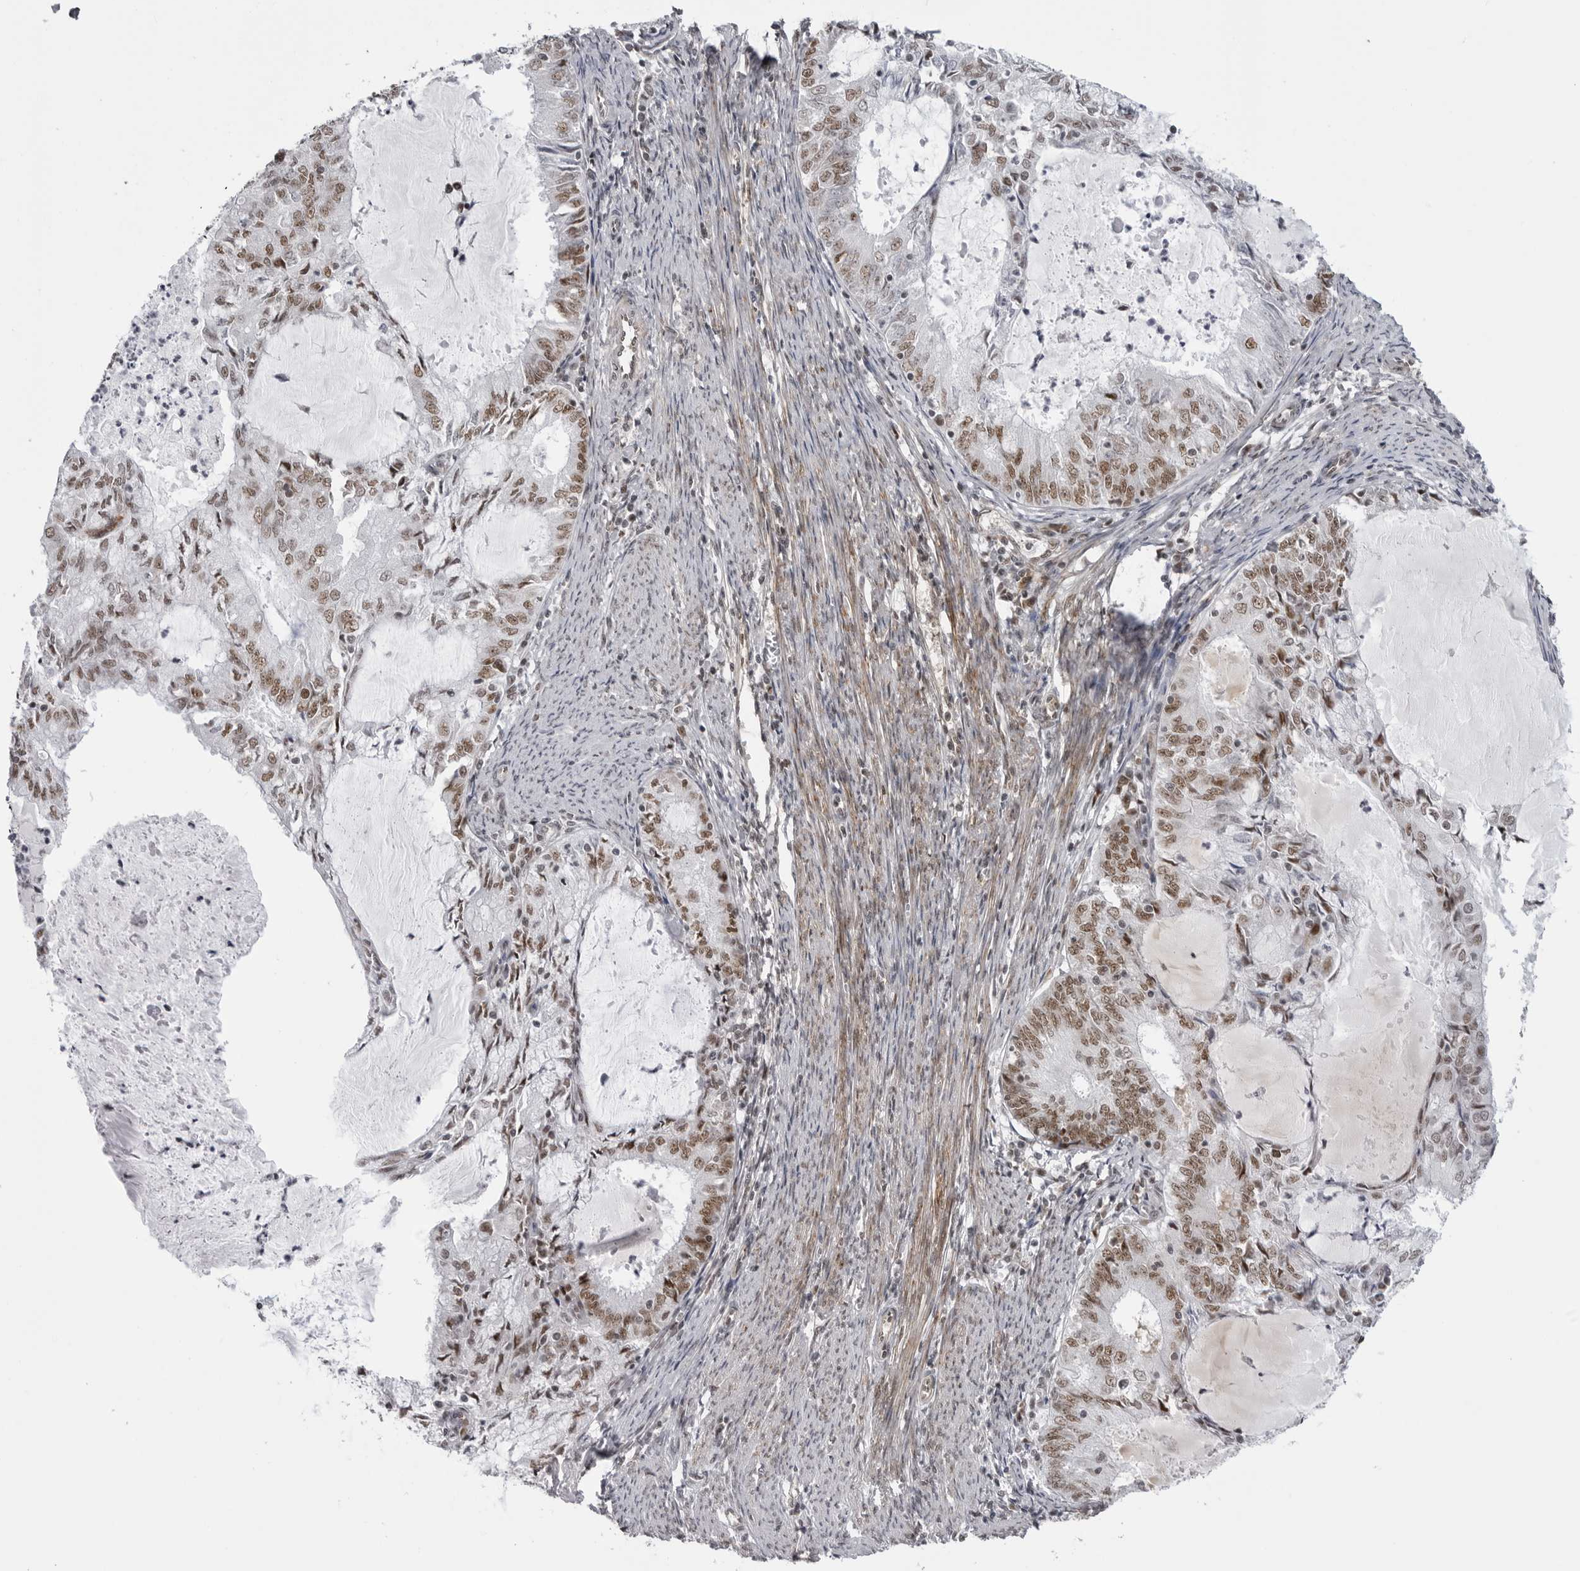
{"staining": {"intensity": "moderate", "quantity": ">75%", "location": "nuclear"}, "tissue": "endometrial cancer", "cell_type": "Tumor cells", "image_type": "cancer", "snomed": [{"axis": "morphology", "description": "Adenocarcinoma, NOS"}, {"axis": "topography", "description": "Endometrium"}], "caption": "Immunohistochemical staining of human adenocarcinoma (endometrial) reveals medium levels of moderate nuclear positivity in about >75% of tumor cells.", "gene": "RNF26", "patient": {"sex": "female", "age": 57}}